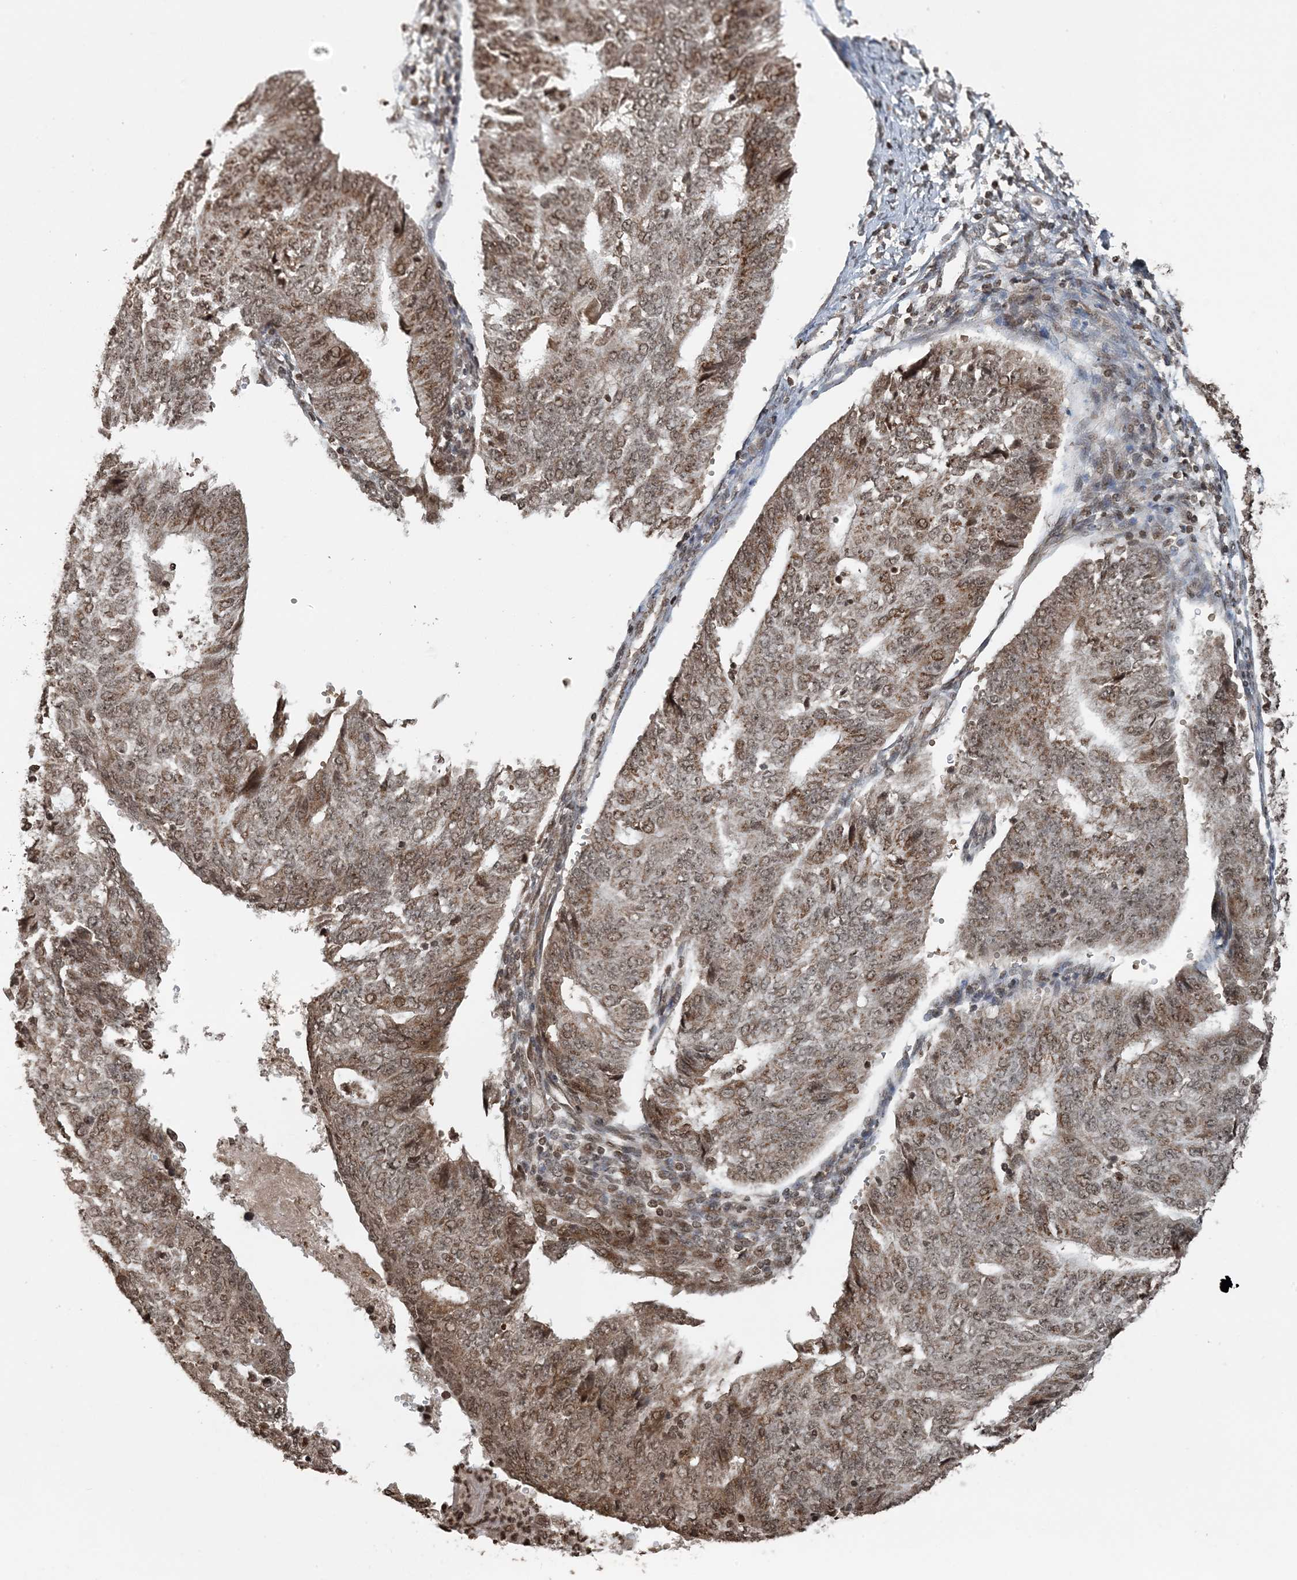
{"staining": {"intensity": "moderate", "quantity": ">75%", "location": "cytoplasmic/membranous,nuclear"}, "tissue": "endometrial cancer", "cell_type": "Tumor cells", "image_type": "cancer", "snomed": [{"axis": "morphology", "description": "Adenocarcinoma, NOS"}, {"axis": "topography", "description": "Endometrium"}], "caption": "Protein staining shows moderate cytoplasmic/membranous and nuclear expression in approximately >75% of tumor cells in endometrial cancer (adenocarcinoma).", "gene": "ZFAND2B", "patient": {"sex": "female", "age": 32}}